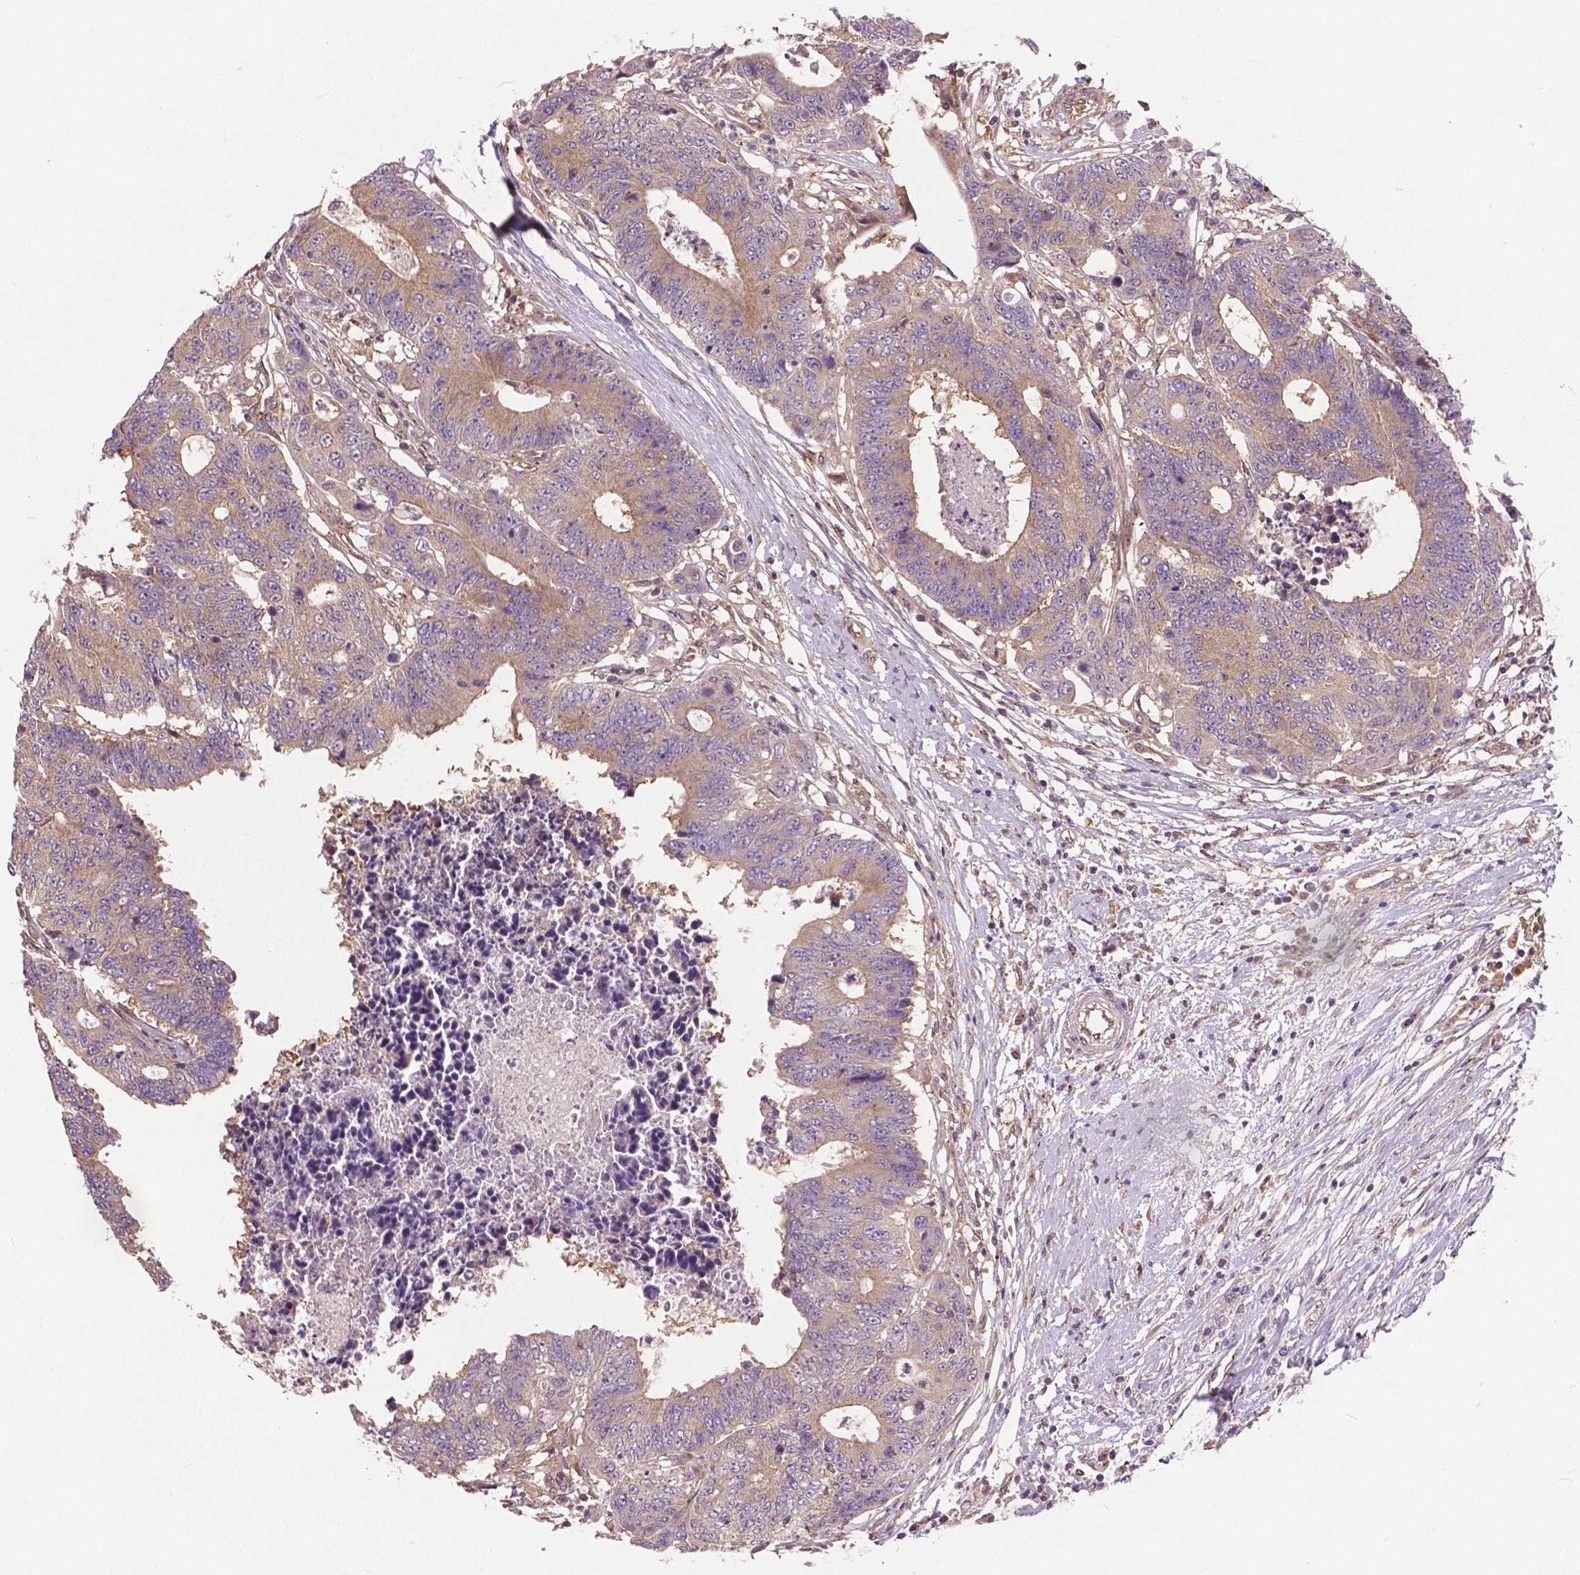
{"staining": {"intensity": "weak", "quantity": "25%-75%", "location": "cytoplasmic/membranous"}, "tissue": "colorectal cancer", "cell_type": "Tumor cells", "image_type": "cancer", "snomed": [{"axis": "morphology", "description": "Adenocarcinoma, NOS"}, {"axis": "topography", "description": "Colon"}], "caption": "This is an image of immunohistochemistry staining of colorectal adenocarcinoma, which shows weak positivity in the cytoplasmic/membranous of tumor cells.", "gene": "MZT1", "patient": {"sex": "female", "age": 48}}